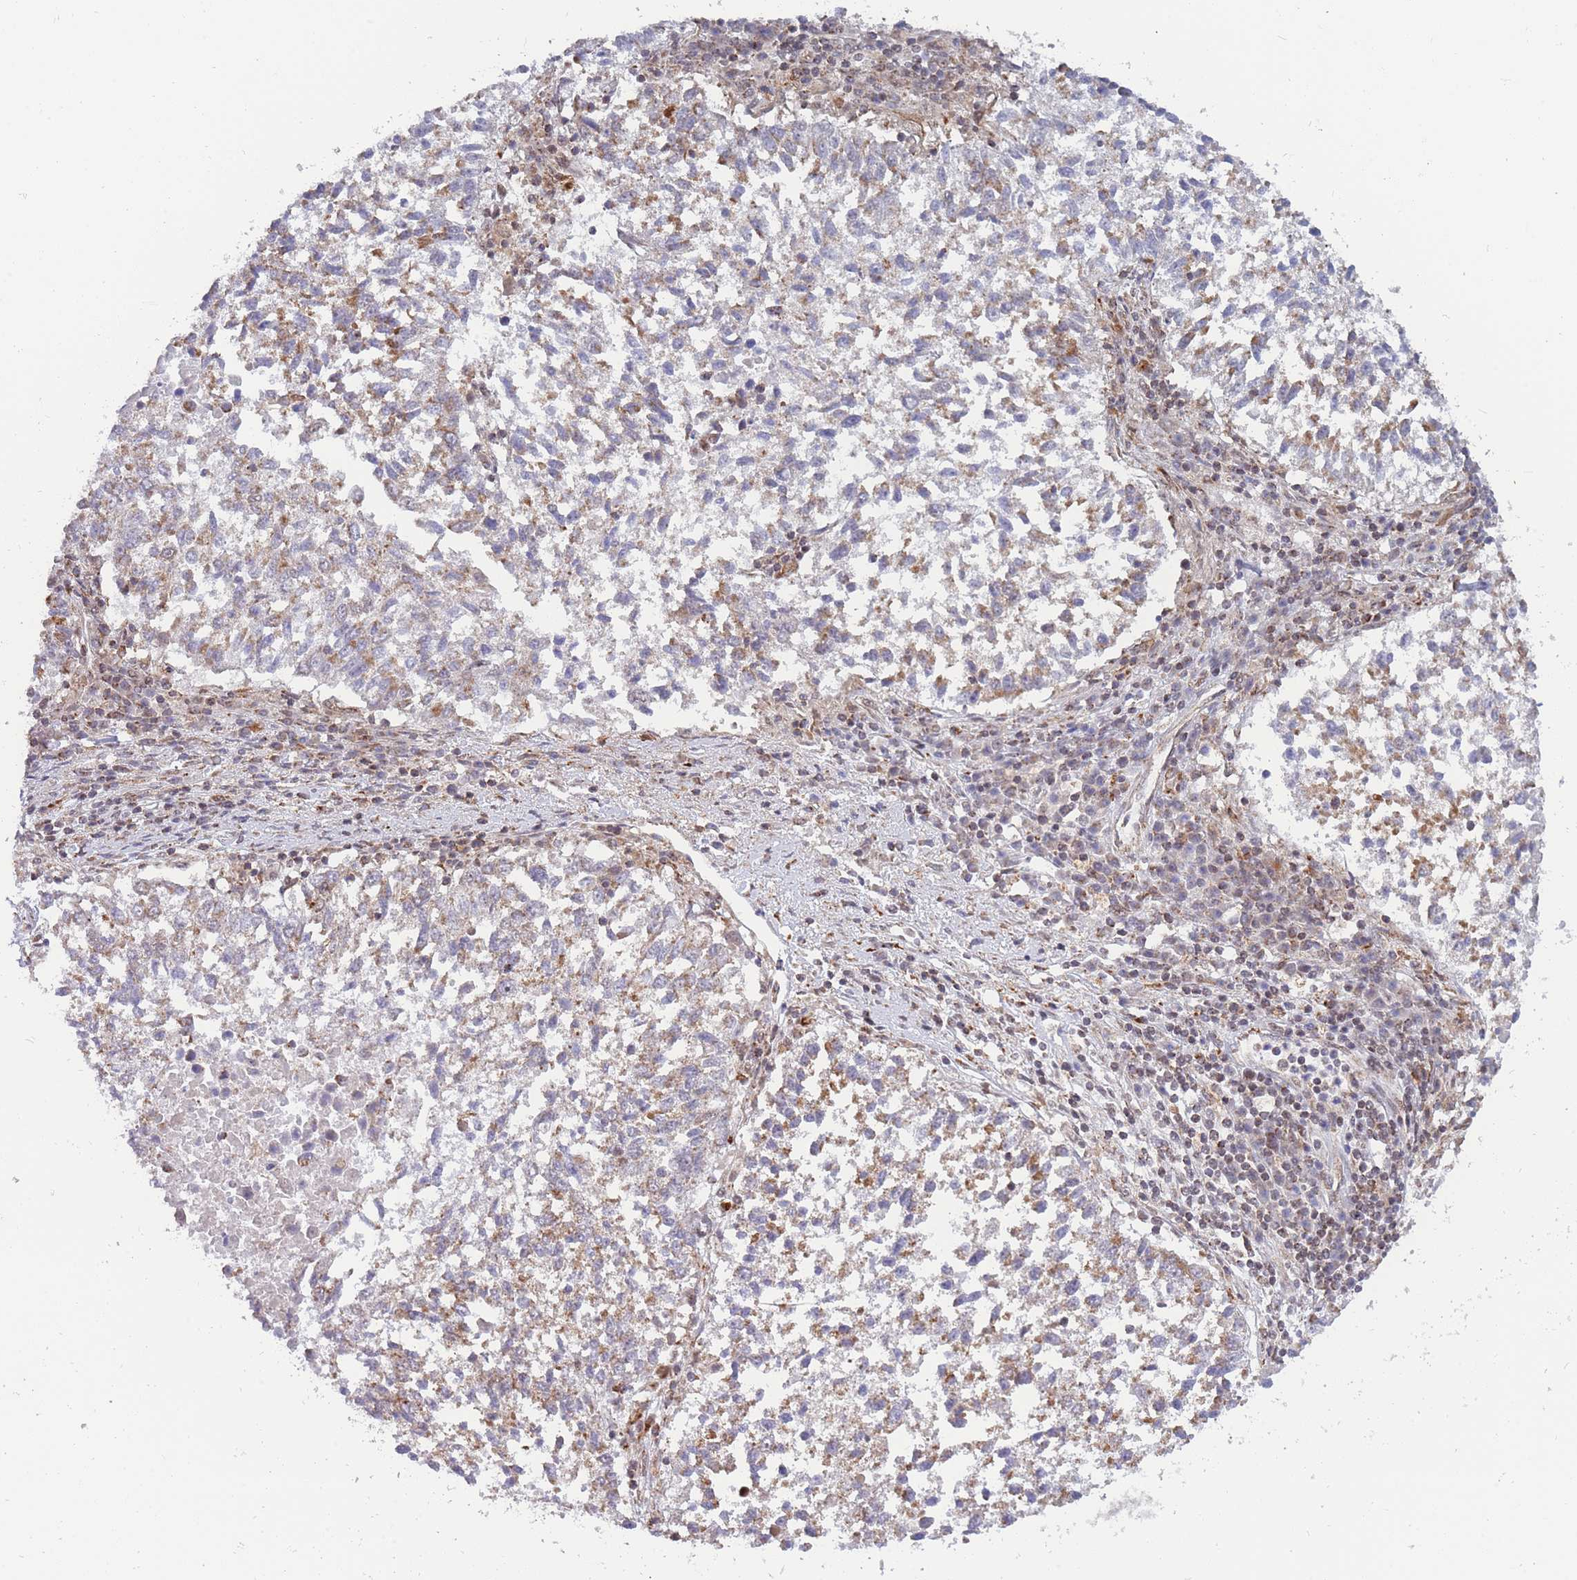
{"staining": {"intensity": "weak", "quantity": "25%-75%", "location": "cytoplasmic/membranous"}, "tissue": "lung cancer", "cell_type": "Tumor cells", "image_type": "cancer", "snomed": [{"axis": "morphology", "description": "Squamous cell carcinoma, NOS"}, {"axis": "topography", "description": "Lung"}], "caption": "Tumor cells show low levels of weak cytoplasmic/membranous staining in approximately 25%-75% of cells in human lung cancer.", "gene": "BOD1L1", "patient": {"sex": "male", "age": 73}}